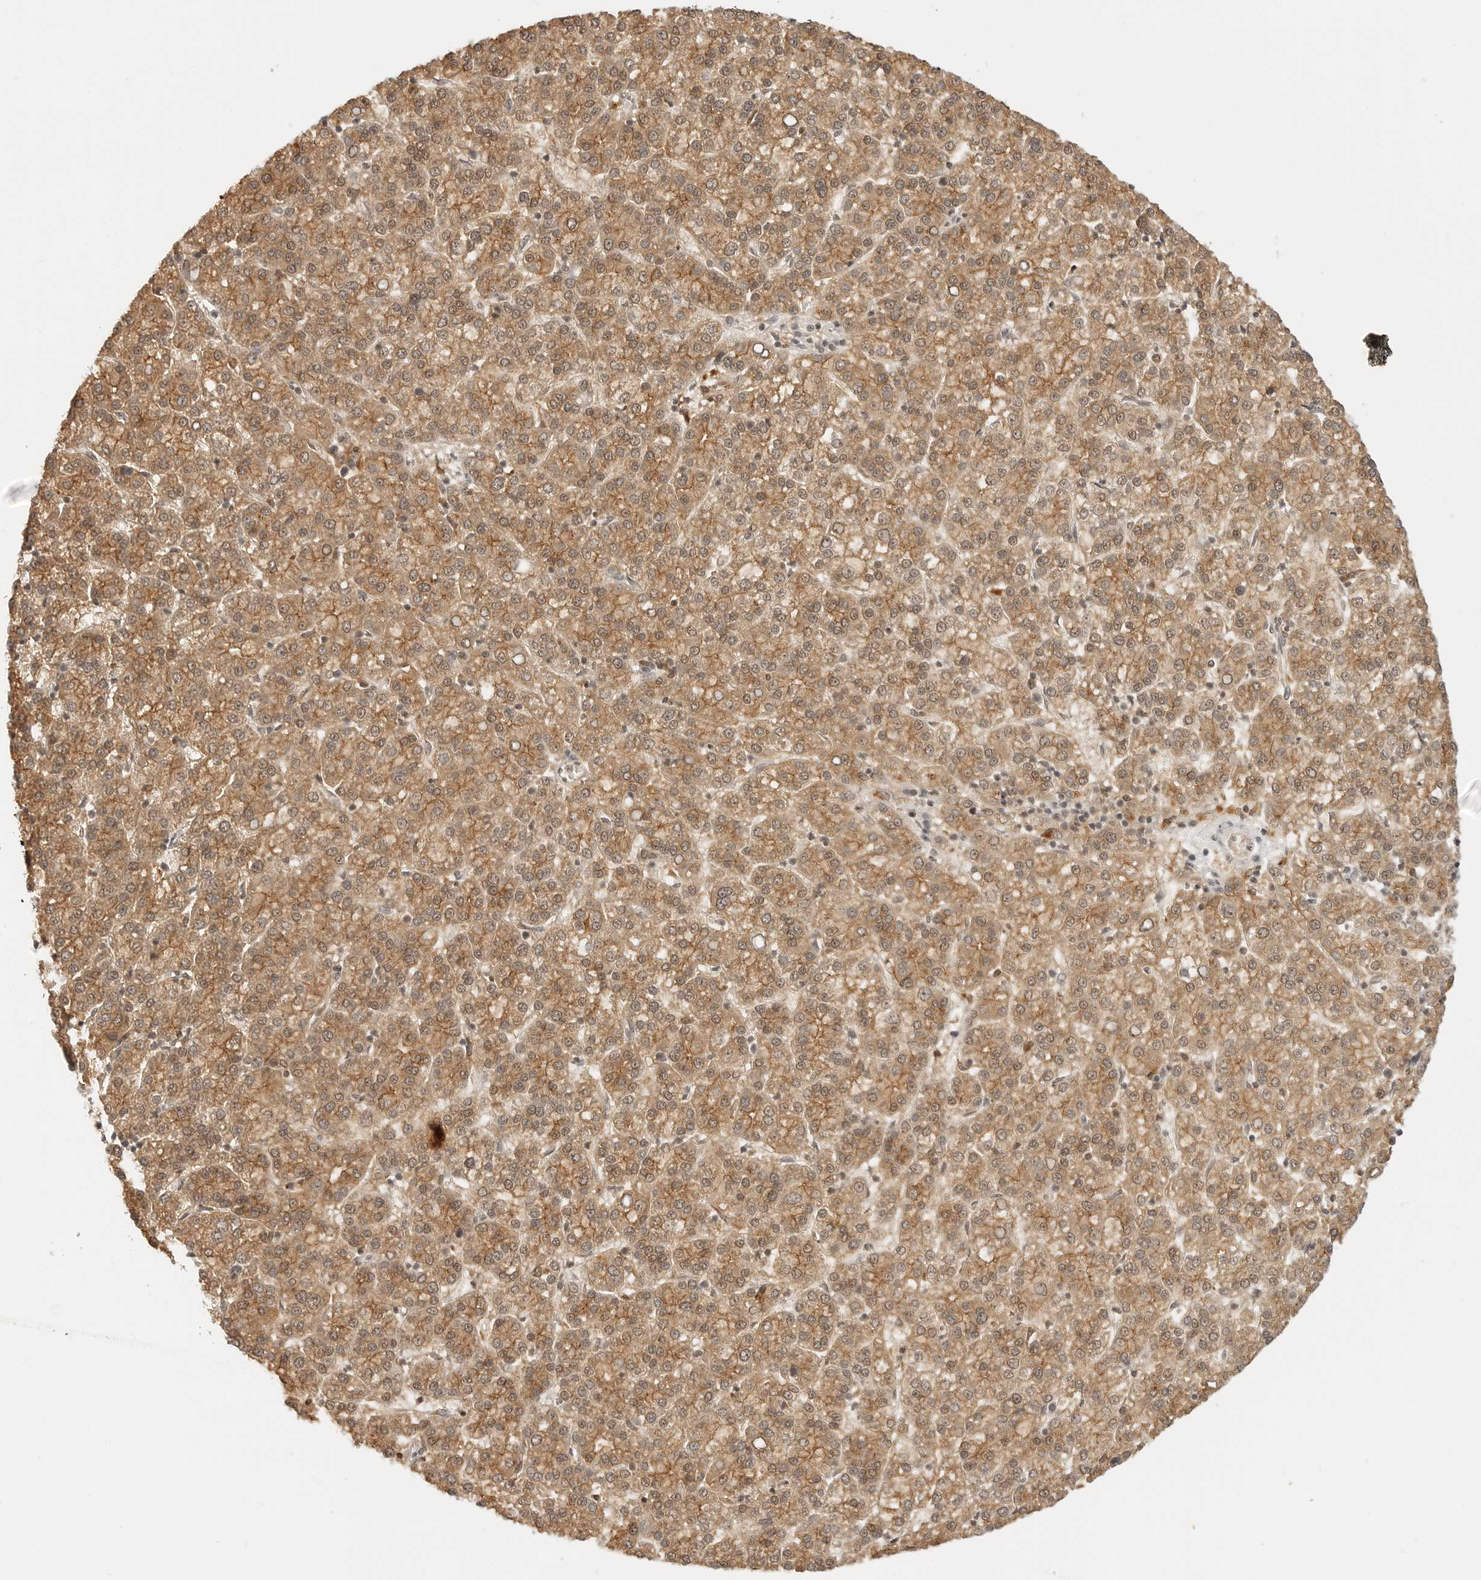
{"staining": {"intensity": "moderate", "quantity": ">75%", "location": "cytoplasmic/membranous,nuclear"}, "tissue": "liver cancer", "cell_type": "Tumor cells", "image_type": "cancer", "snomed": [{"axis": "morphology", "description": "Carcinoma, Hepatocellular, NOS"}, {"axis": "topography", "description": "Liver"}], "caption": "Protein expression analysis of hepatocellular carcinoma (liver) demonstrates moderate cytoplasmic/membranous and nuclear staining in about >75% of tumor cells. Immunohistochemistry (ihc) stains the protein in brown and the nuclei are stained blue.", "gene": "EPHA1", "patient": {"sex": "female", "age": 58}}